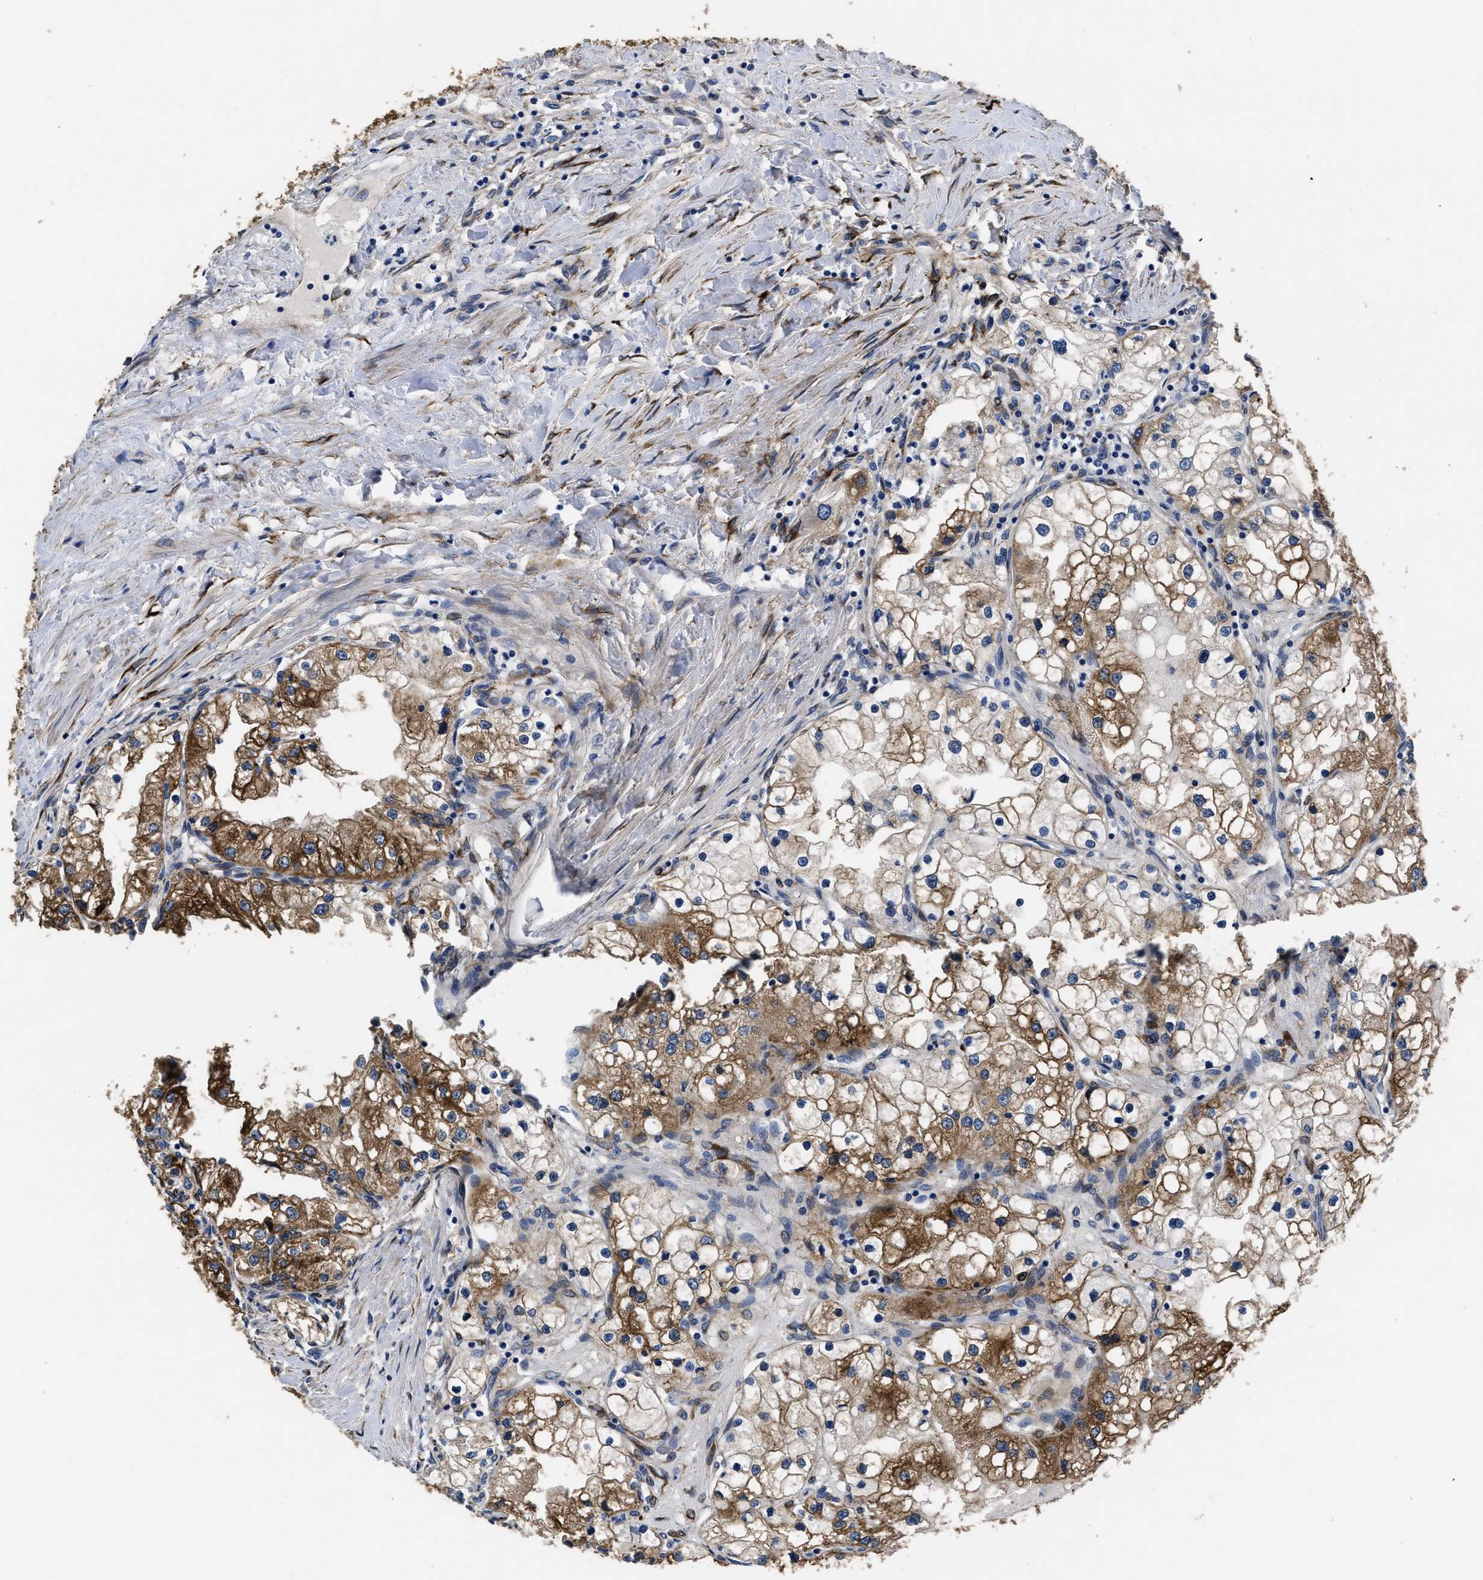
{"staining": {"intensity": "strong", "quantity": ">75%", "location": "cytoplasmic/membranous"}, "tissue": "renal cancer", "cell_type": "Tumor cells", "image_type": "cancer", "snomed": [{"axis": "morphology", "description": "Adenocarcinoma, NOS"}, {"axis": "topography", "description": "Kidney"}], "caption": "Strong cytoplasmic/membranous protein staining is appreciated in approximately >75% of tumor cells in renal cancer. (DAB (3,3'-diaminobenzidine) = brown stain, brightfield microscopy at high magnification).", "gene": "SQLE", "patient": {"sex": "male", "age": 68}}